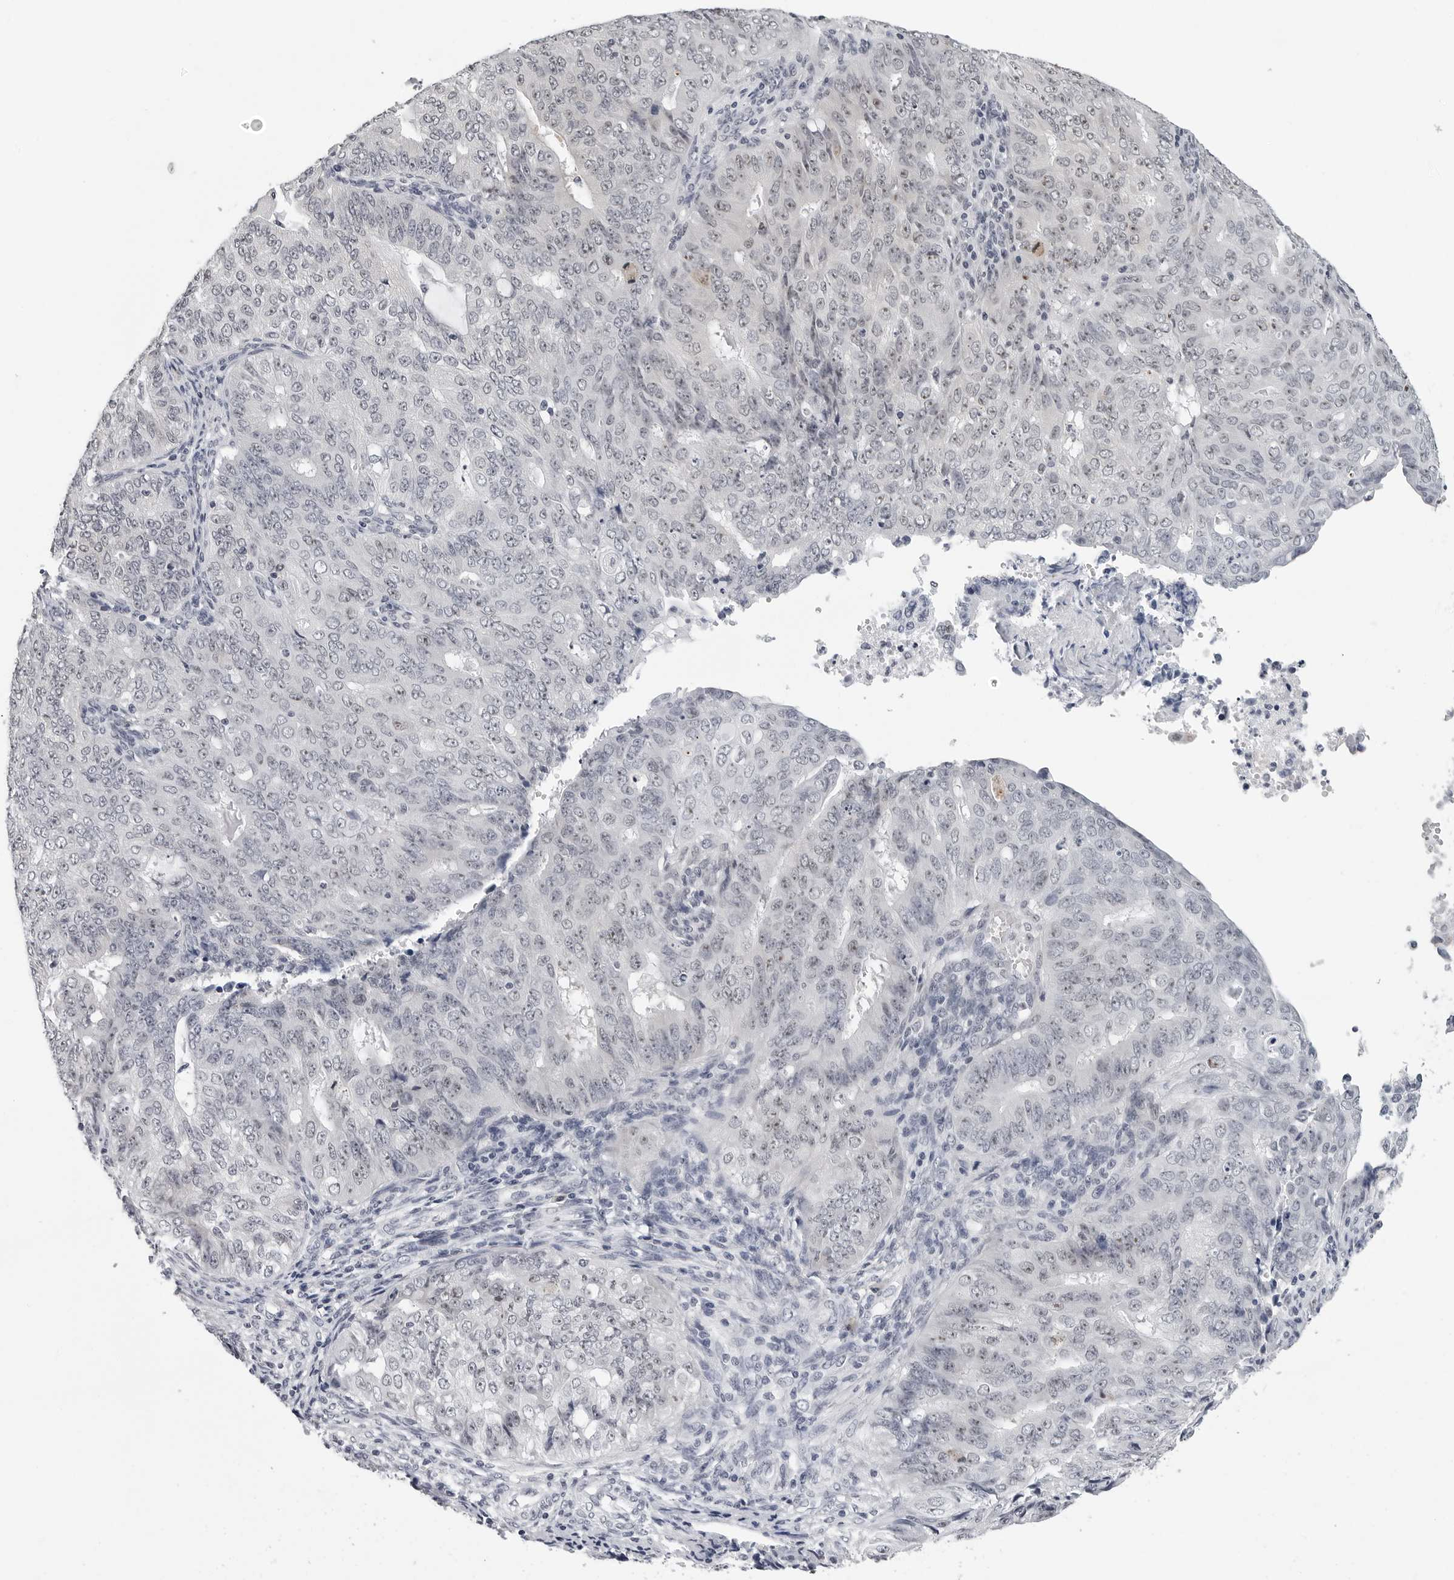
{"staining": {"intensity": "weak", "quantity": "<25%", "location": "nuclear"}, "tissue": "endometrial cancer", "cell_type": "Tumor cells", "image_type": "cancer", "snomed": [{"axis": "morphology", "description": "Adenocarcinoma, NOS"}, {"axis": "topography", "description": "Endometrium"}], "caption": "Tumor cells are negative for protein expression in human endometrial cancer (adenocarcinoma).", "gene": "GNL2", "patient": {"sex": "female", "age": 32}}